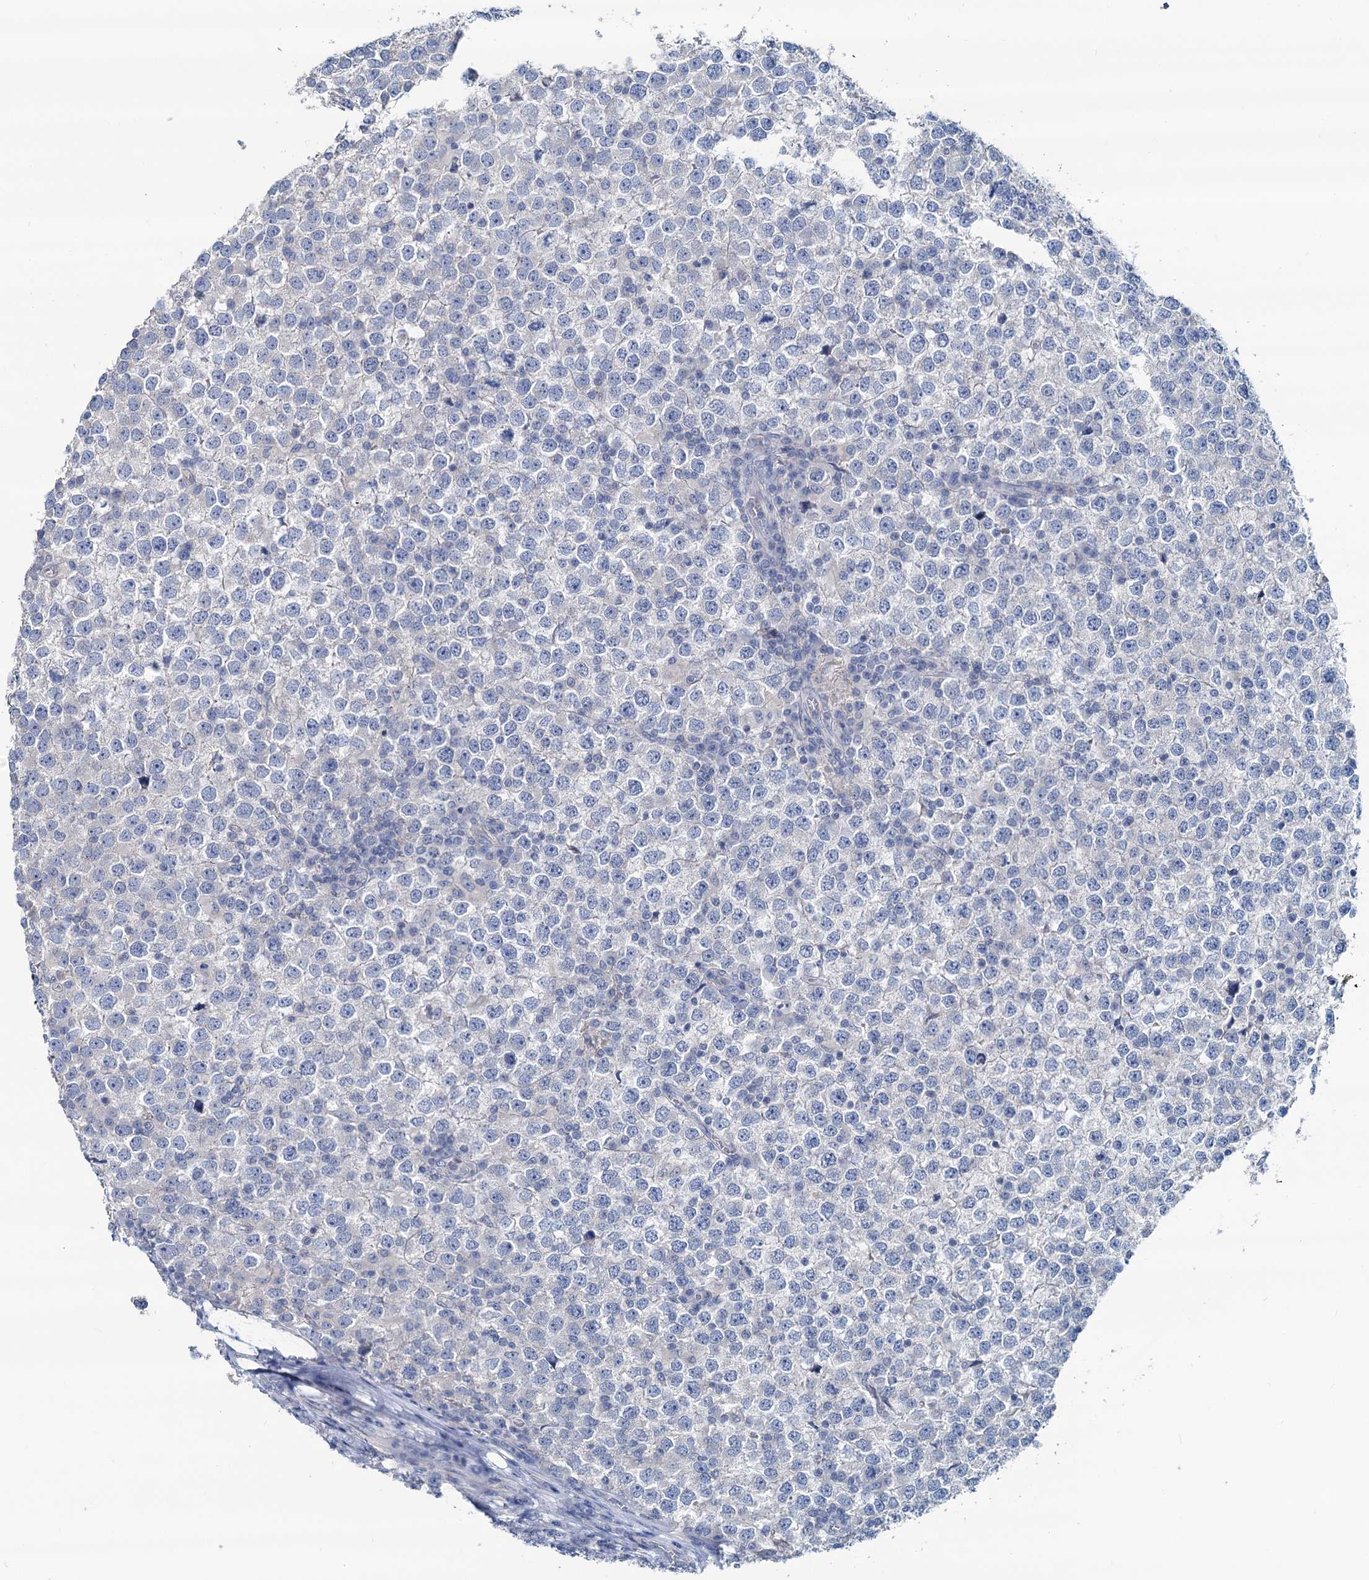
{"staining": {"intensity": "negative", "quantity": "none", "location": "none"}, "tissue": "testis cancer", "cell_type": "Tumor cells", "image_type": "cancer", "snomed": [{"axis": "morphology", "description": "Seminoma, NOS"}, {"axis": "topography", "description": "Testis"}], "caption": "DAB (3,3'-diaminobenzidine) immunohistochemical staining of seminoma (testis) reveals no significant staining in tumor cells.", "gene": "SLC1A3", "patient": {"sex": "male", "age": 65}}